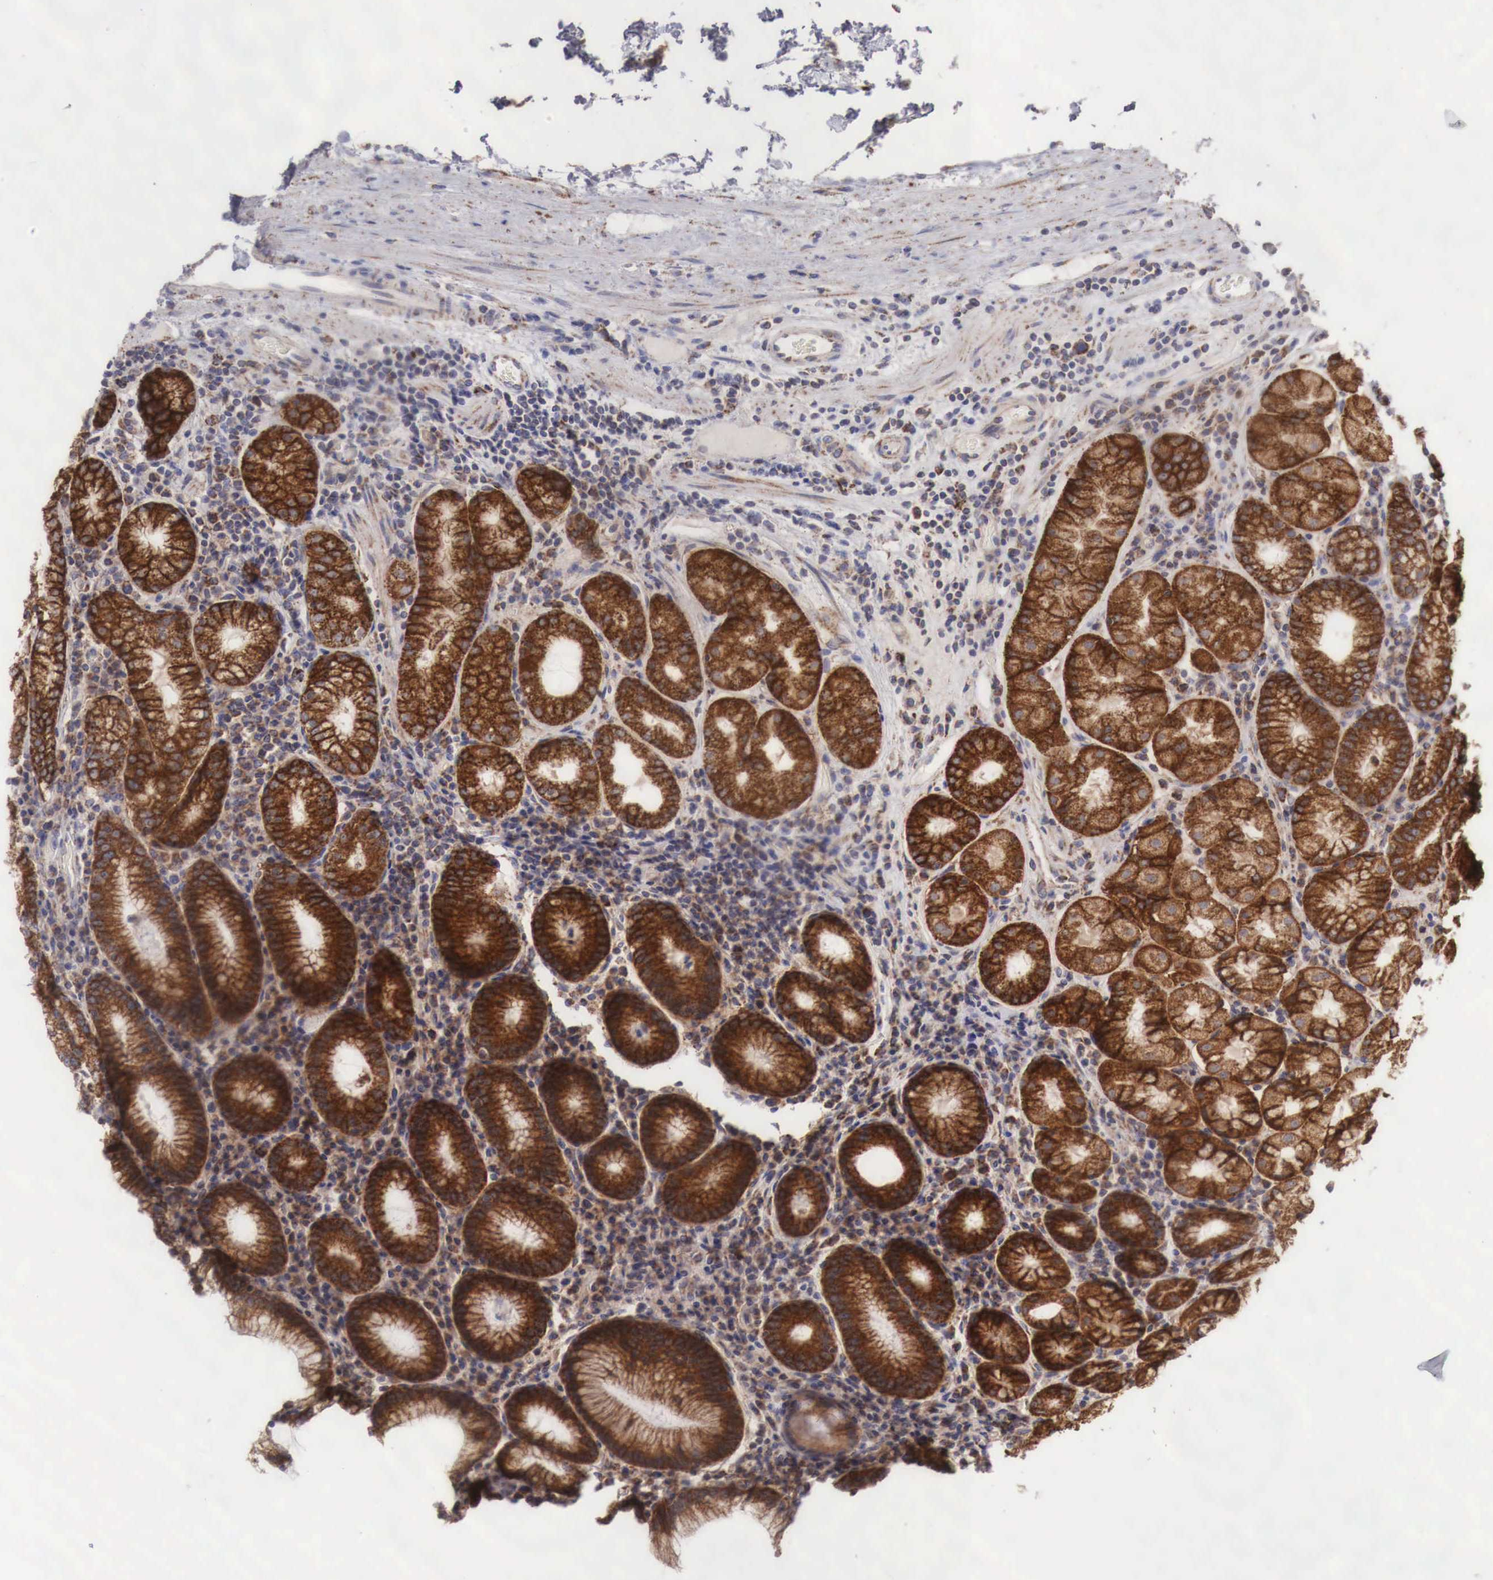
{"staining": {"intensity": "strong", "quantity": ">75%", "location": "cytoplasmic/membranous"}, "tissue": "stomach", "cell_type": "Glandular cells", "image_type": "normal", "snomed": [{"axis": "morphology", "description": "Normal tissue, NOS"}, {"axis": "topography", "description": "Stomach, lower"}], "caption": "Immunohistochemistry (IHC) micrograph of normal stomach stained for a protein (brown), which reveals high levels of strong cytoplasmic/membranous positivity in about >75% of glandular cells.", "gene": "XPNPEP3", "patient": {"sex": "female", "age": 43}}